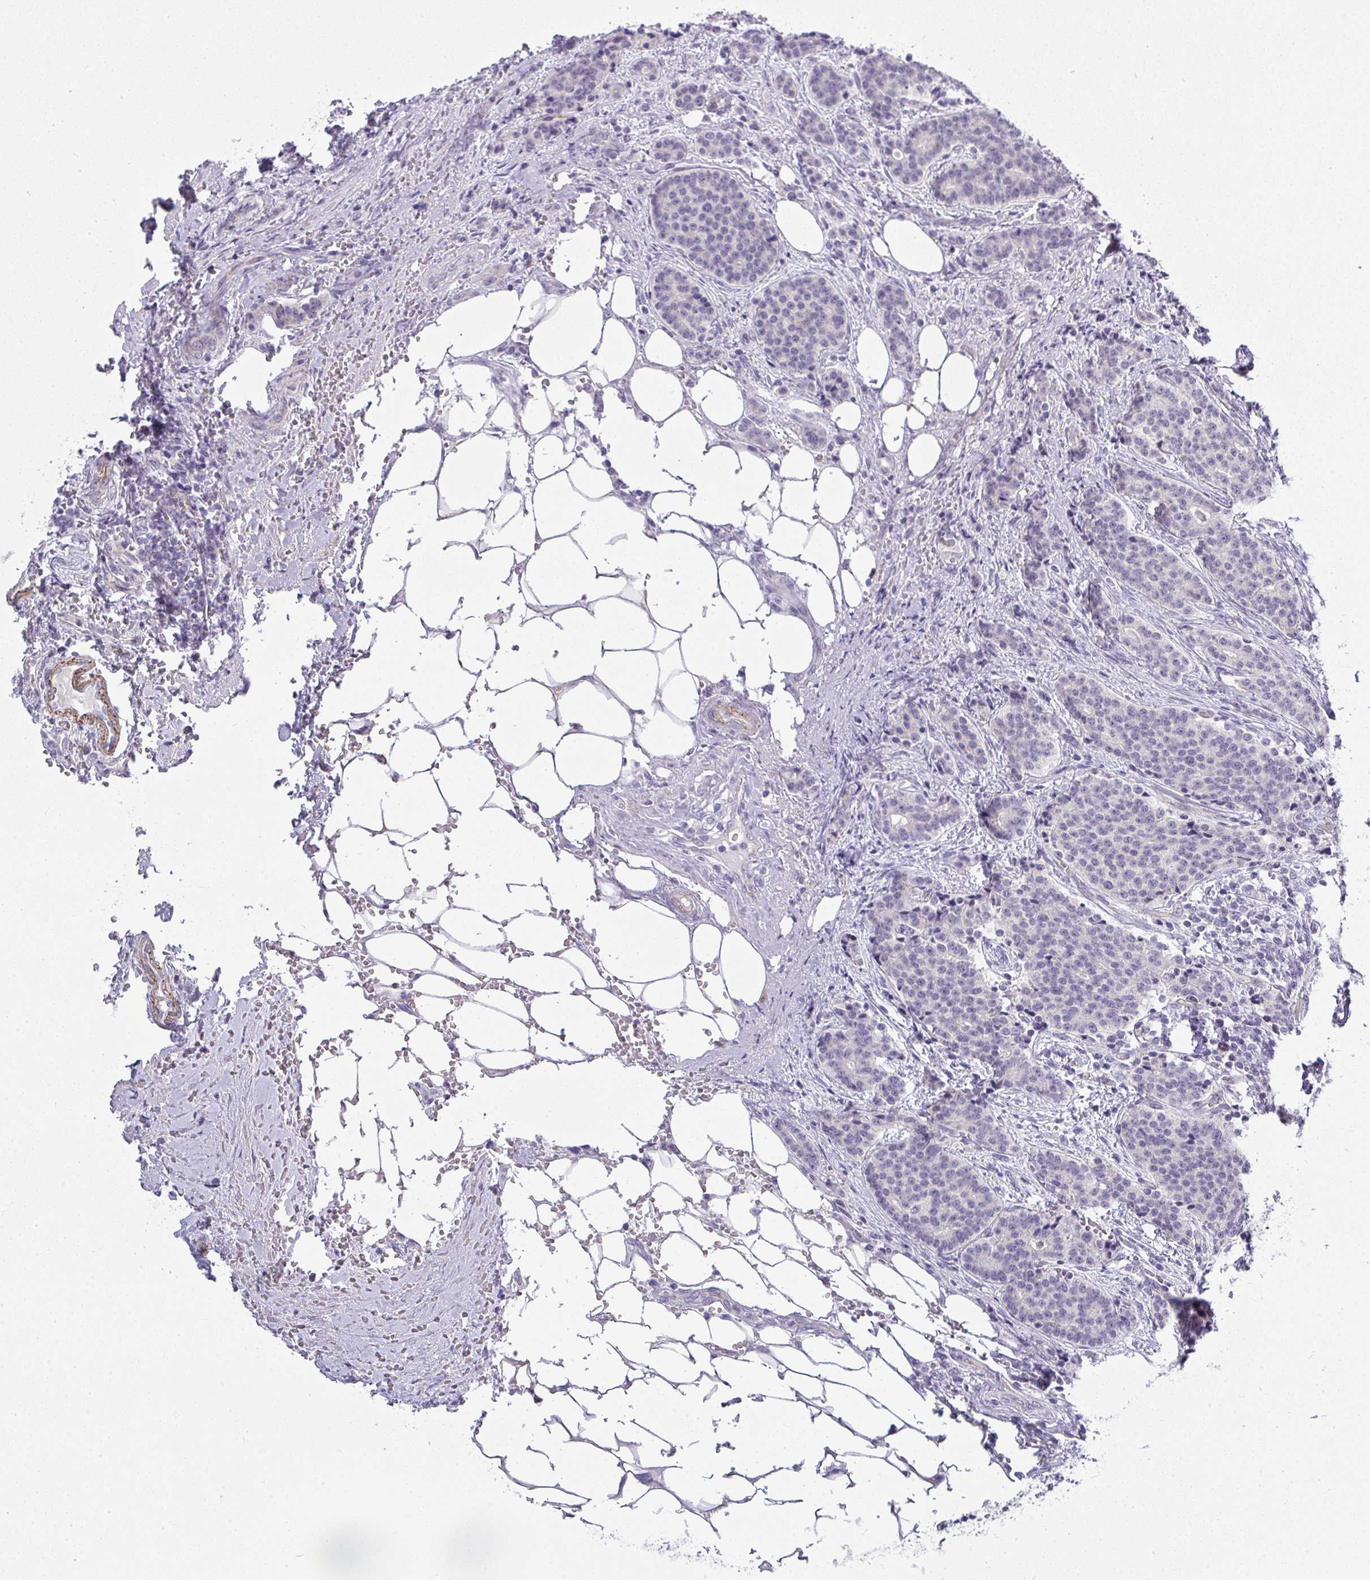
{"staining": {"intensity": "negative", "quantity": "none", "location": "none"}, "tissue": "carcinoid", "cell_type": "Tumor cells", "image_type": "cancer", "snomed": [{"axis": "morphology", "description": "Carcinoid, malignant, NOS"}, {"axis": "topography", "description": "Small intestine"}], "caption": "The image demonstrates no staining of tumor cells in carcinoid (malignant). (DAB (3,3'-diaminobenzidine) immunohistochemistry (IHC) with hematoxylin counter stain).", "gene": "UBE2S", "patient": {"sex": "female", "age": 73}}